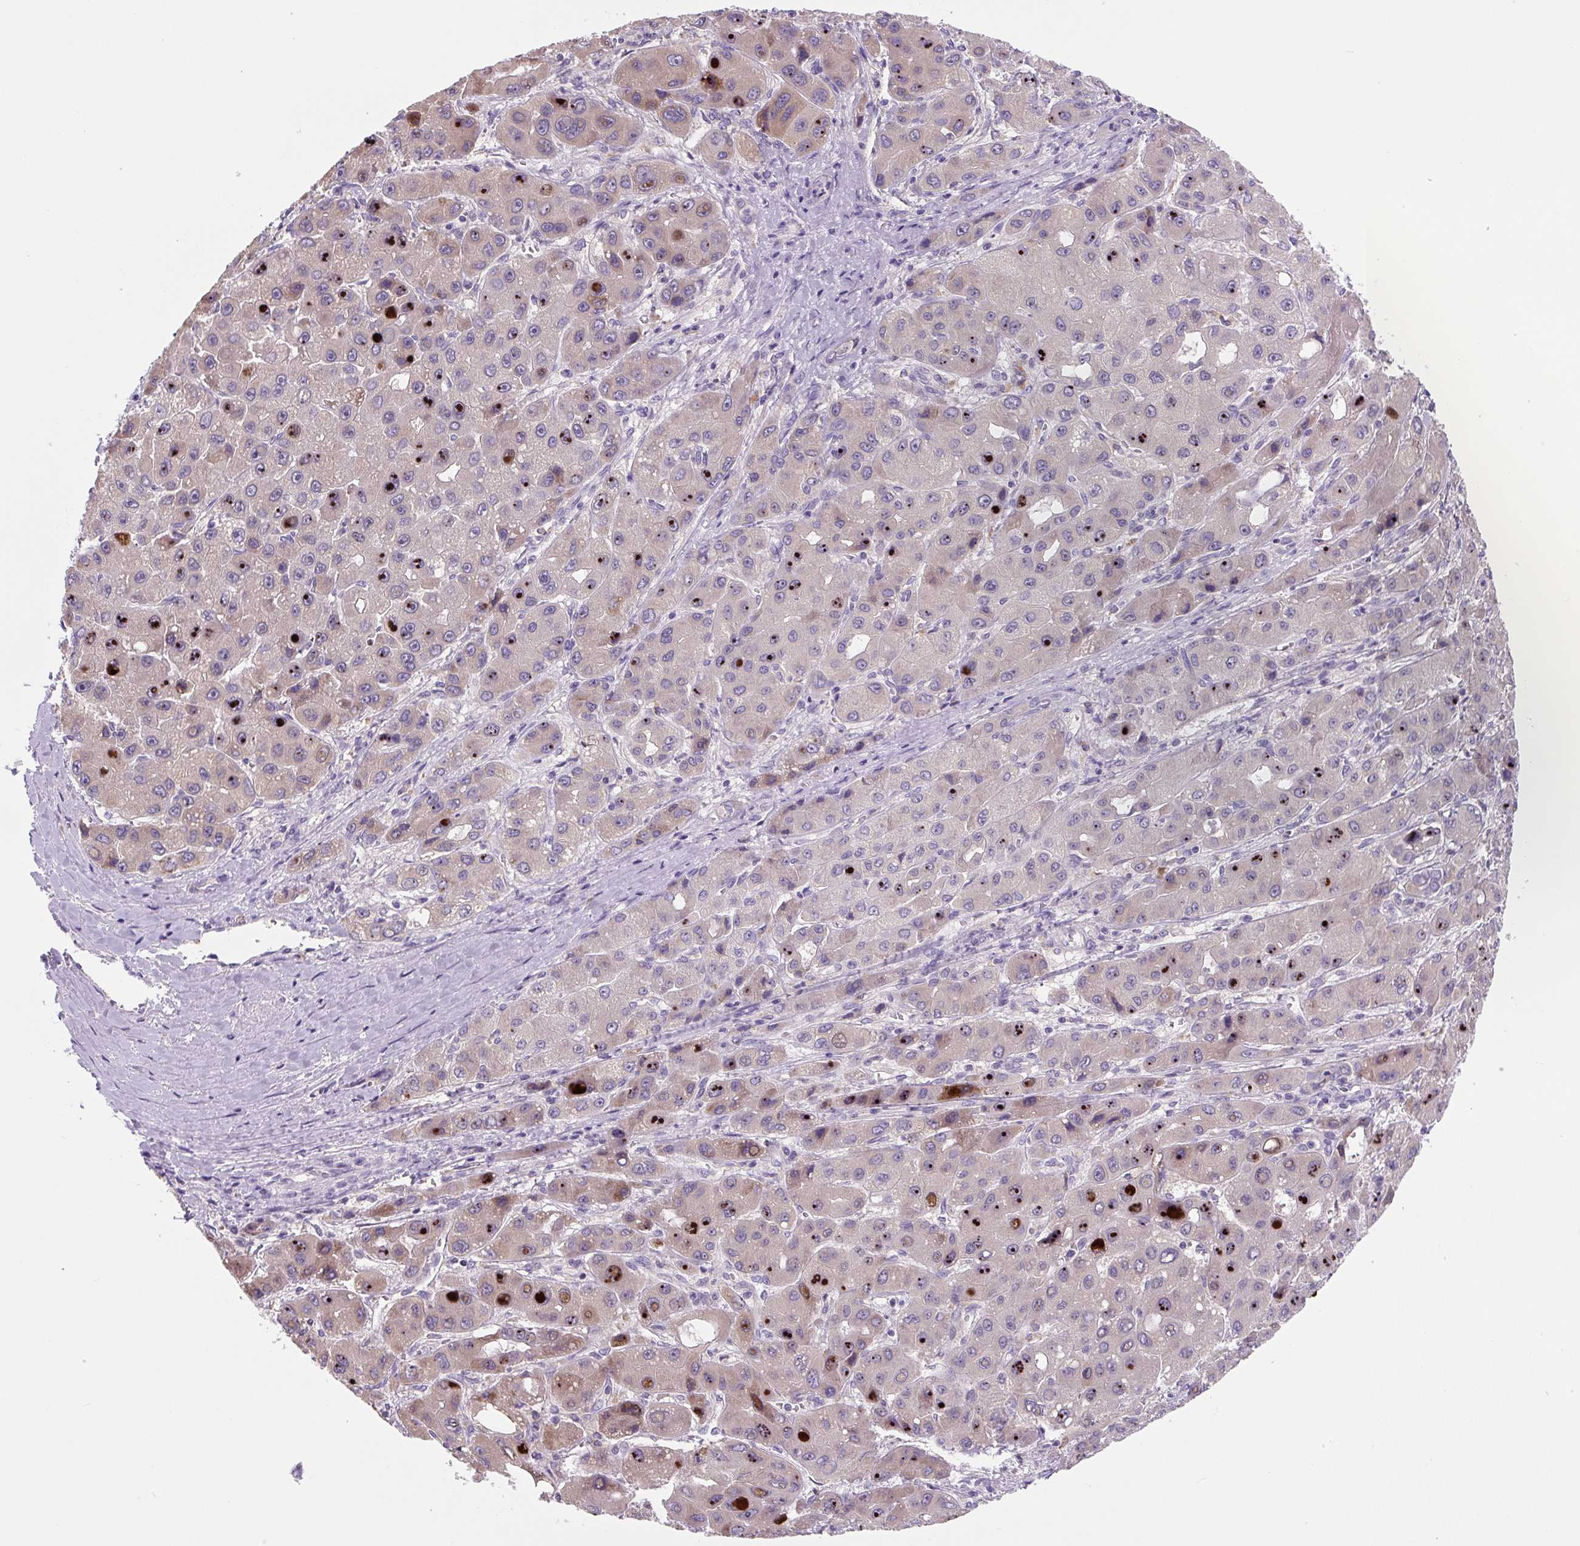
{"staining": {"intensity": "weak", "quantity": "<25%", "location": "cytoplasmic/membranous"}, "tissue": "liver cancer", "cell_type": "Tumor cells", "image_type": "cancer", "snomed": [{"axis": "morphology", "description": "Carcinoma, Hepatocellular, NOS"}, {"axis": "topography", "description": "Liver"}], "caption": "The photomicrograph shows no significant positivity in tumor cells of liver cancer (hepatocellular carcinoma). The staining is performed using DAB brown chromogen with nuclei counter-stained in using hematoxylin.", "gene": "FZD5", "patient": {"sex": "male", "age": 55}}